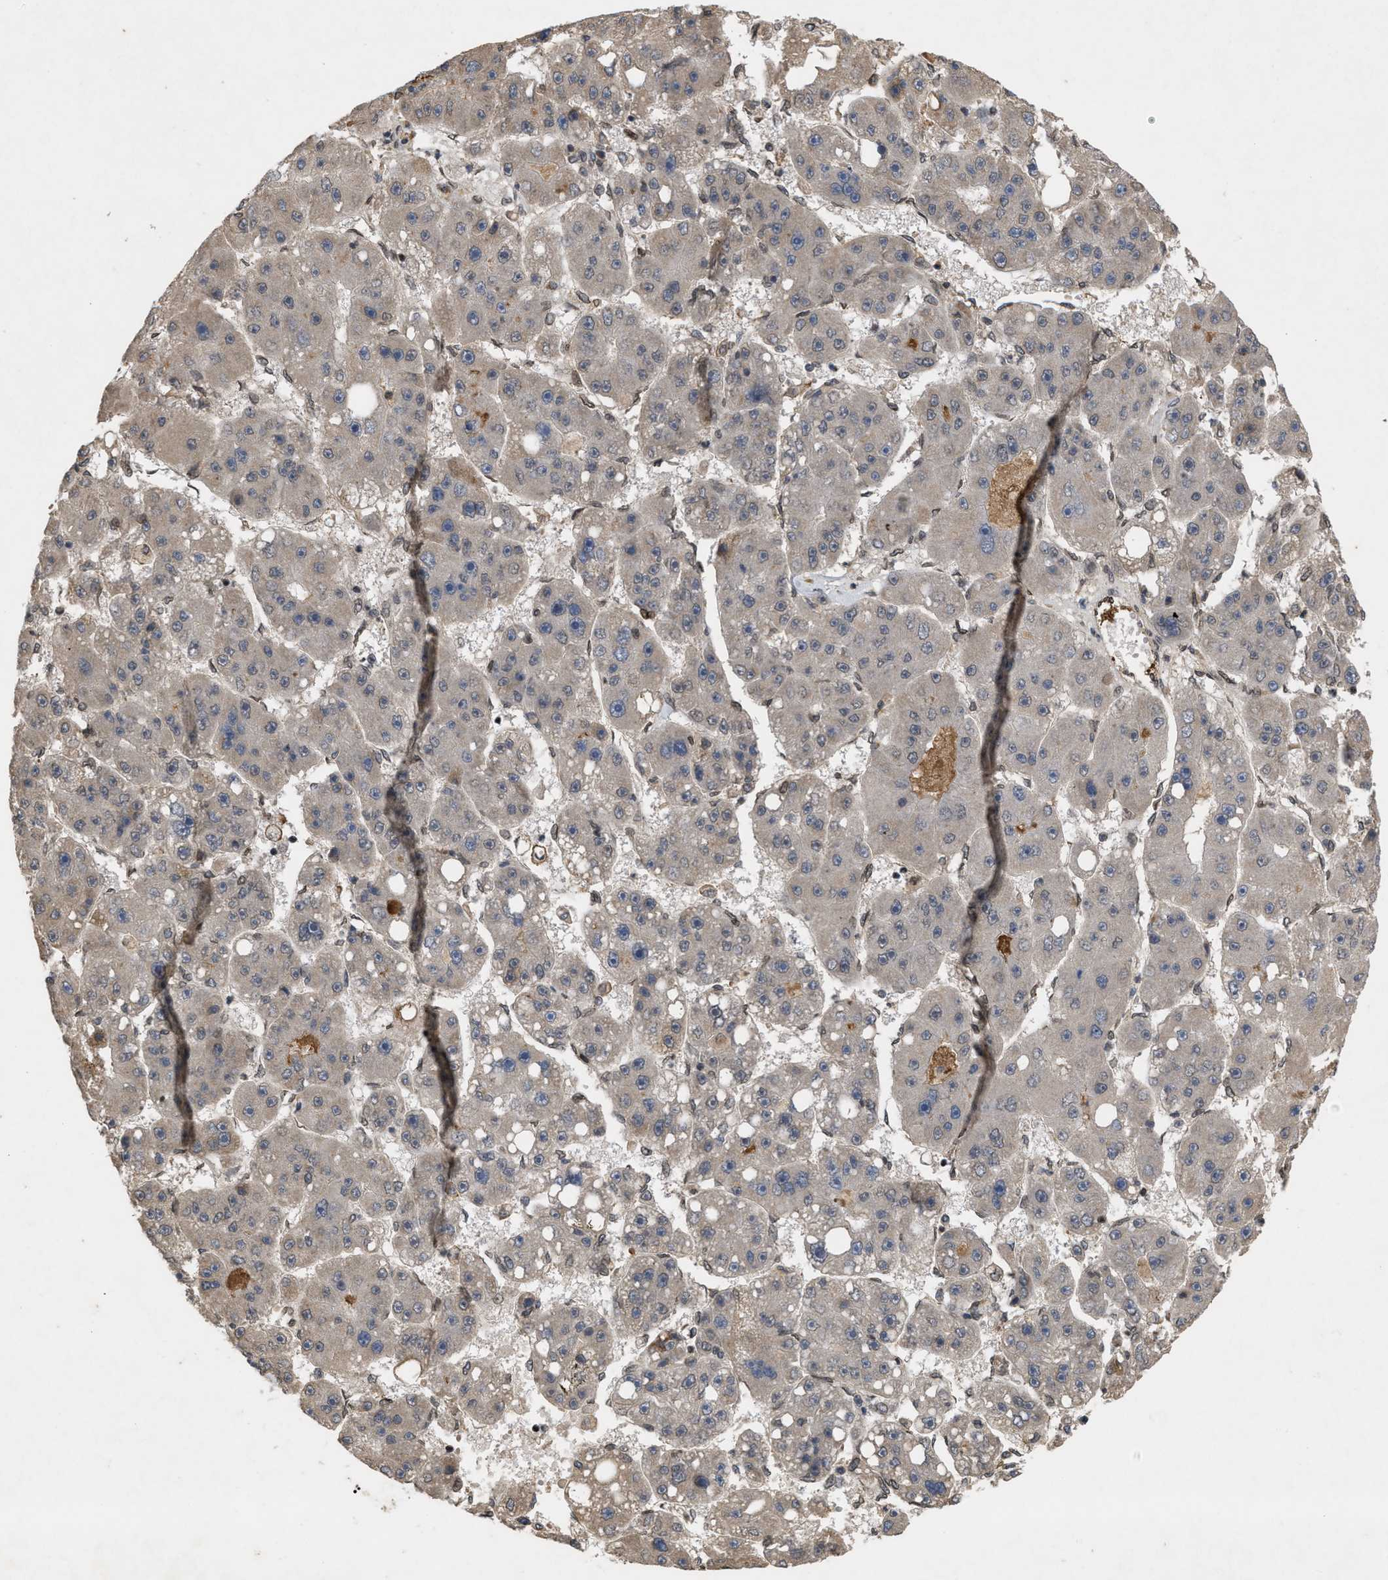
{"staining": {"intensity": "weak", "quantity": "25%-75%", "location": "cytoplasmic/membranous"}, "tissue": "liver cancer", "cell_type": "Tumor cells", "image_type": "cancer", "snomed": [{"axis": "morphology", "description": "Carcinoma, Hepatocellular, NOS"}, {"axis": "topography", "description": "Liver"}], "caption": "A brown stain labels weak cytoplasmic/membranous expression of a protein in human hepatocellular carcinoma (liver) tumor cells.", "gene": "CRY1", "patient": {"sex": "female", "age": 61}}